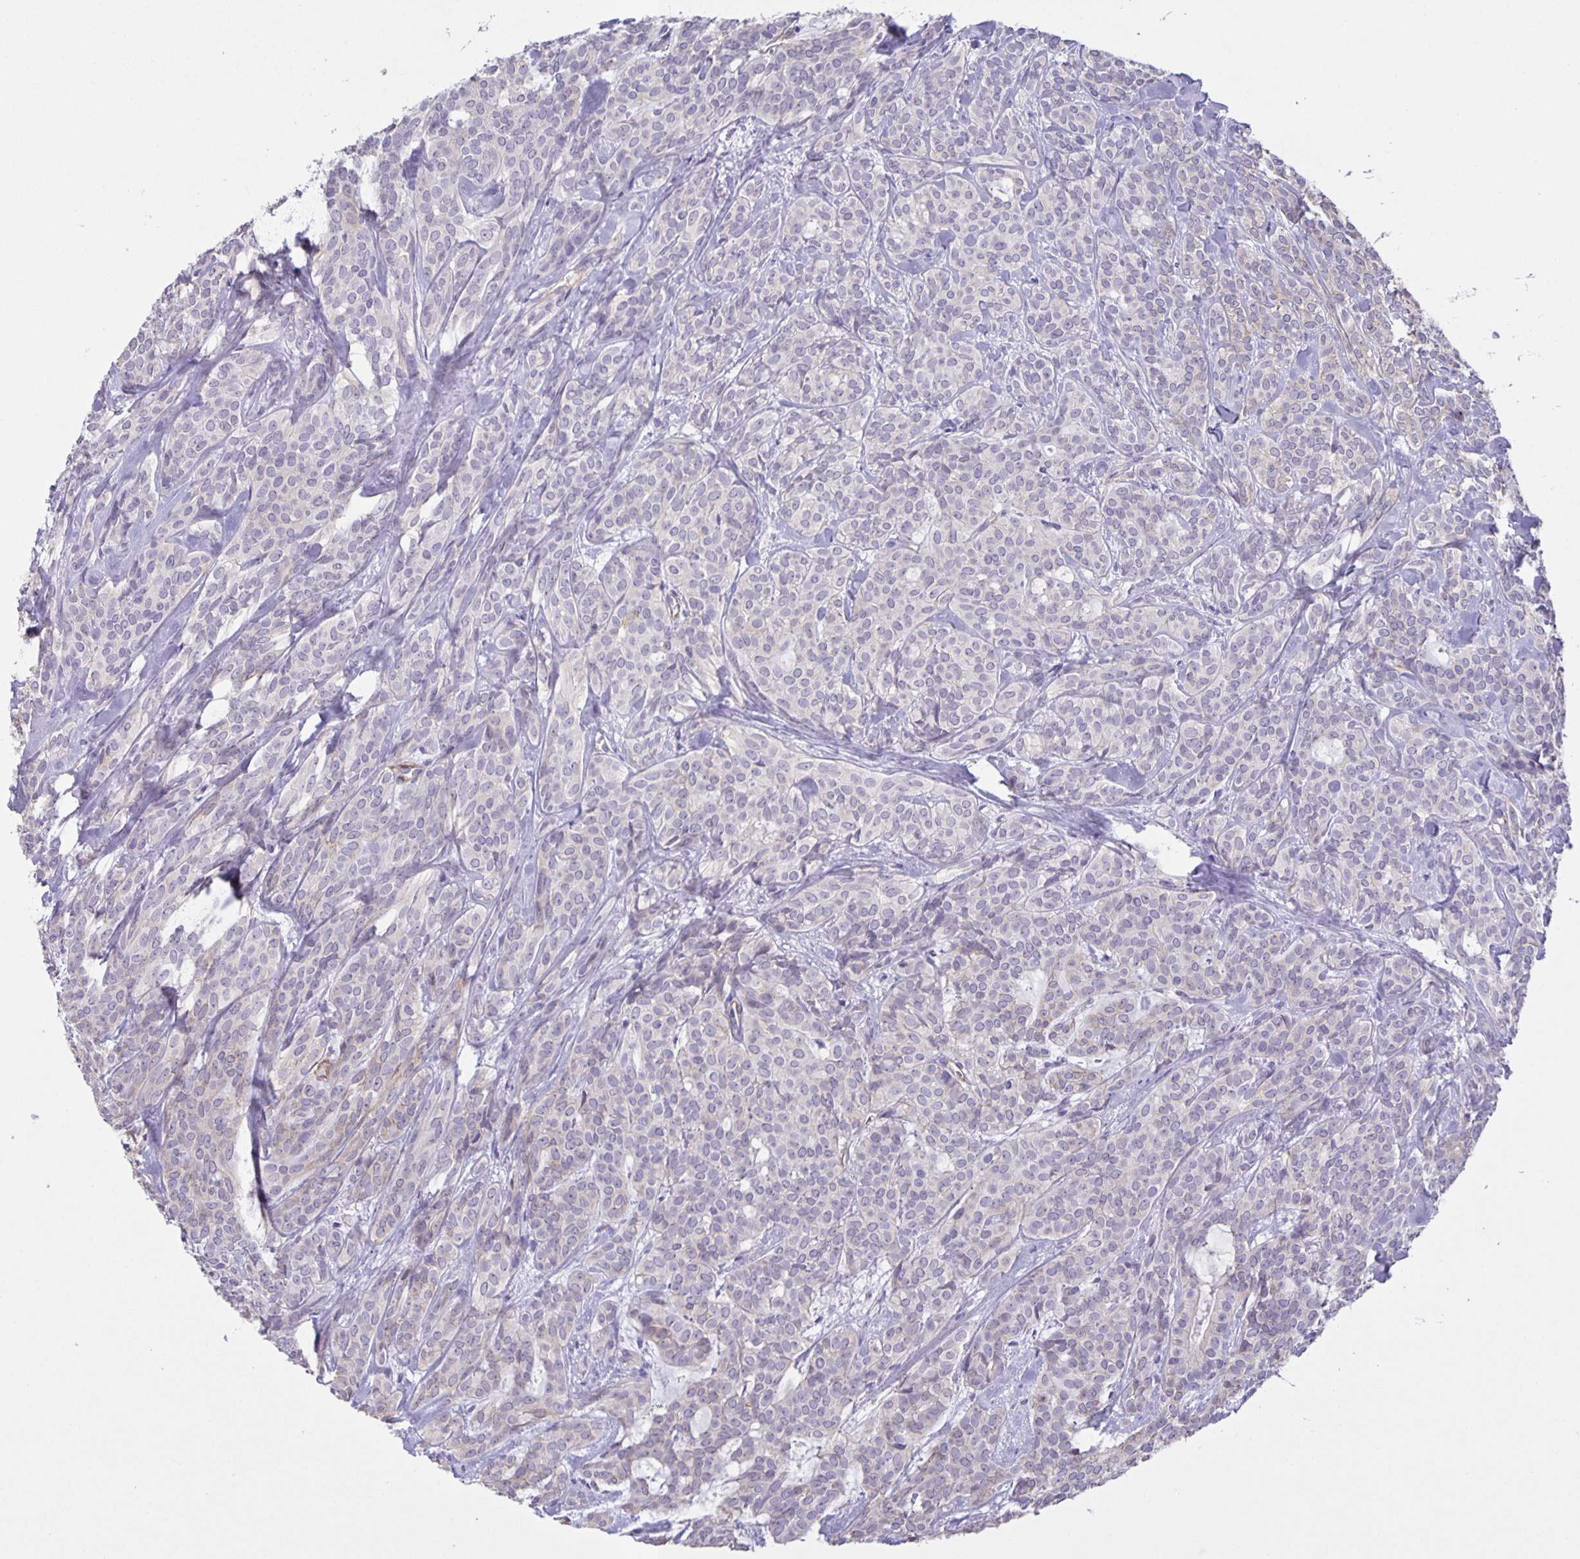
{"staining": {"intensity": "negative", "quantity": "none", "location": "none"}, "tissue": "head and neck cancer", "cell_type": "Tumor cells", "image_type": "cancer", "snomed": [{"axis": "morphology", "description": "Adenocarcinoma, NOS"}, {"axis": "topography", "description": "Head-Neck"}], "caption": "Human head and neck cancer stained for a protein using IHC reveals no positivity in tumor cells.", "gene": "SRCIN1", "patient": {"sex": "female", "age": 57}}